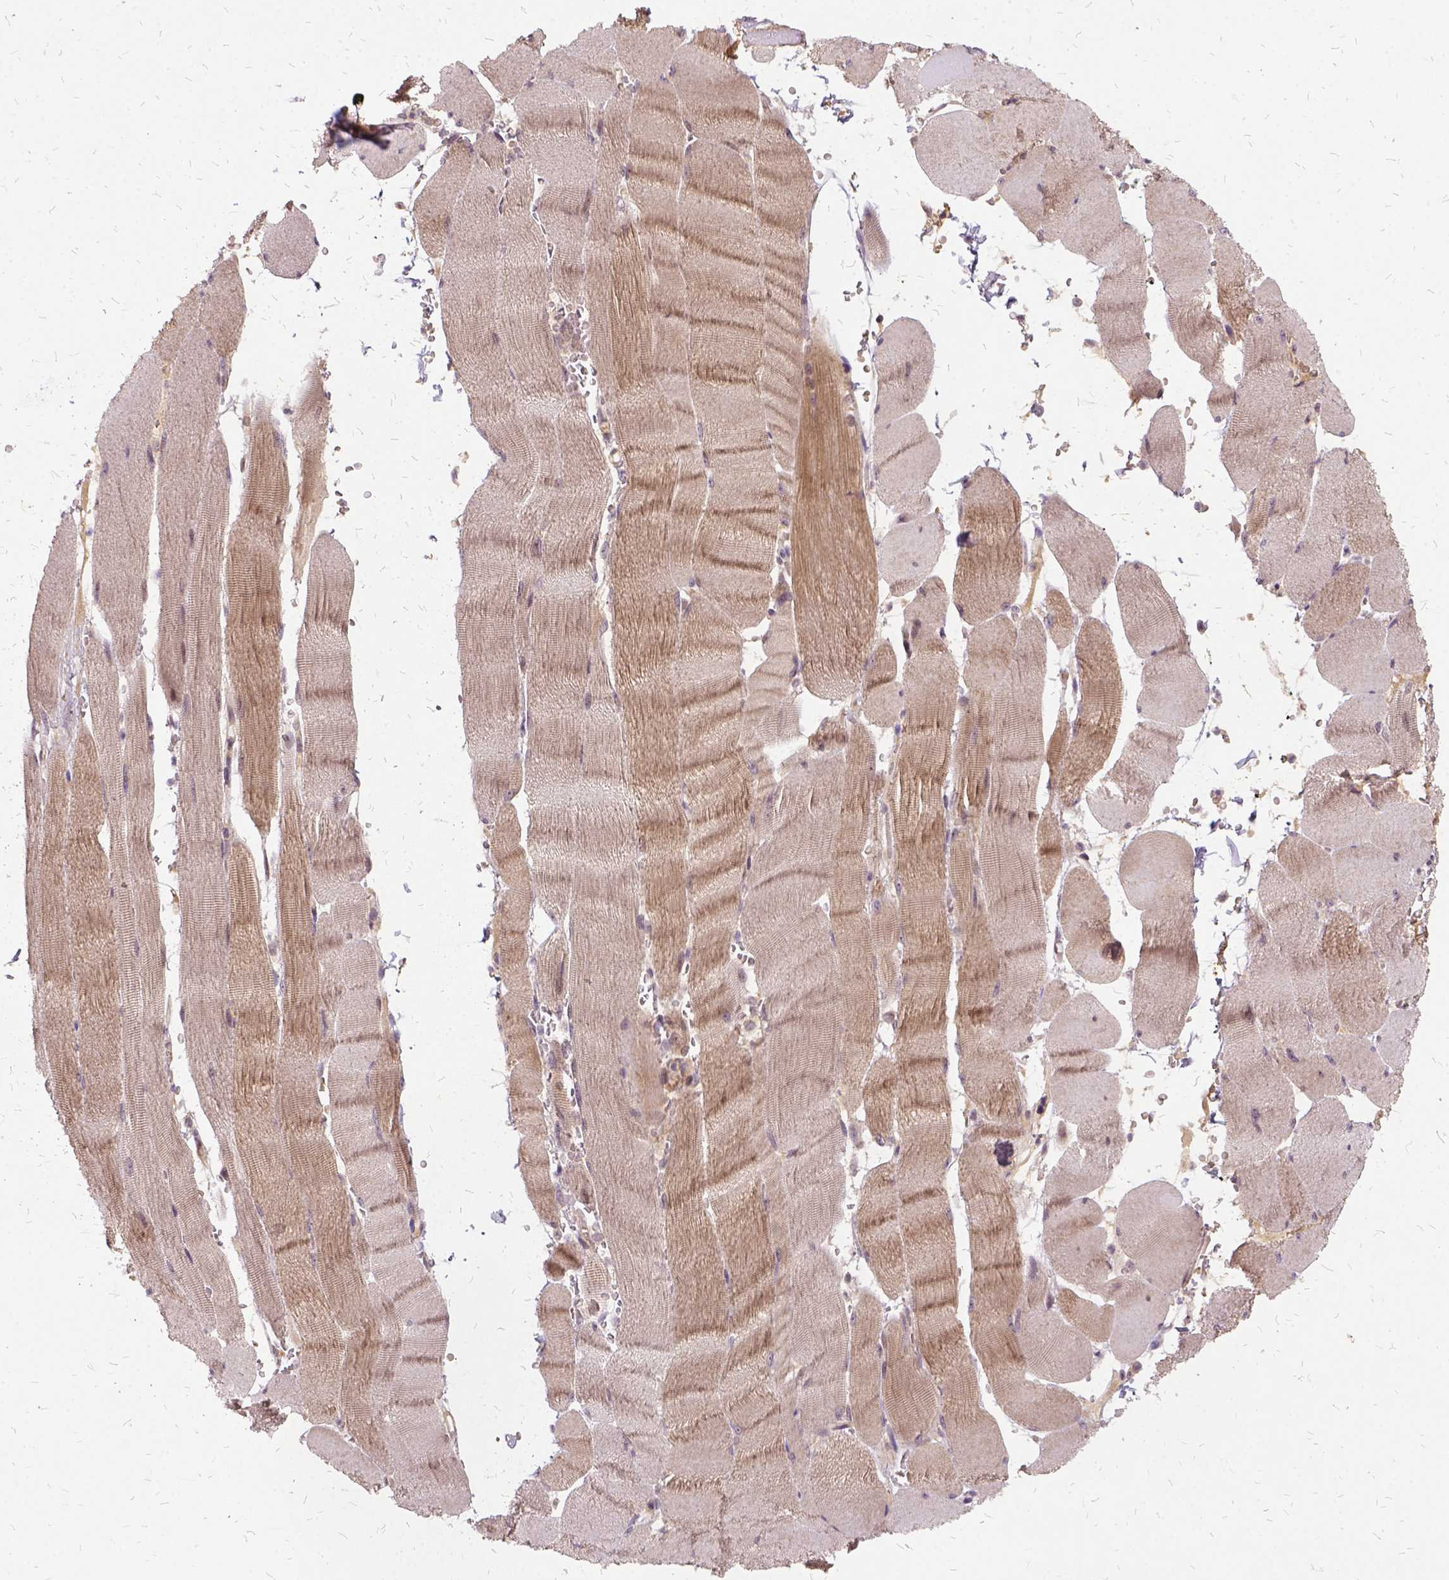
{"staining": {"intensity": "moderate", "quantity": "25%-75%", "location": "cytoplasmic/membranous"}, "tissue": "skeletal muscle", "cell_type": "Myocytes", "image_type": "normal", "snomed": [{"axis": "morphology", "description": "Normal tissue, NOS"}, {"axis": "topography", "description": "Skeletal muscle"}], "caption": "DAB immunohistochemical staining of normal skeletal muscle demonstrates moderate cytoplasmic/membranous protein staining in about 25%-75% of myocytes. Immunohistochemistry stains the protein of interest in brown and the nuclei are stained blue.", "gene": "ILRUN", "patient": {"sex": "male", "age": 56}}